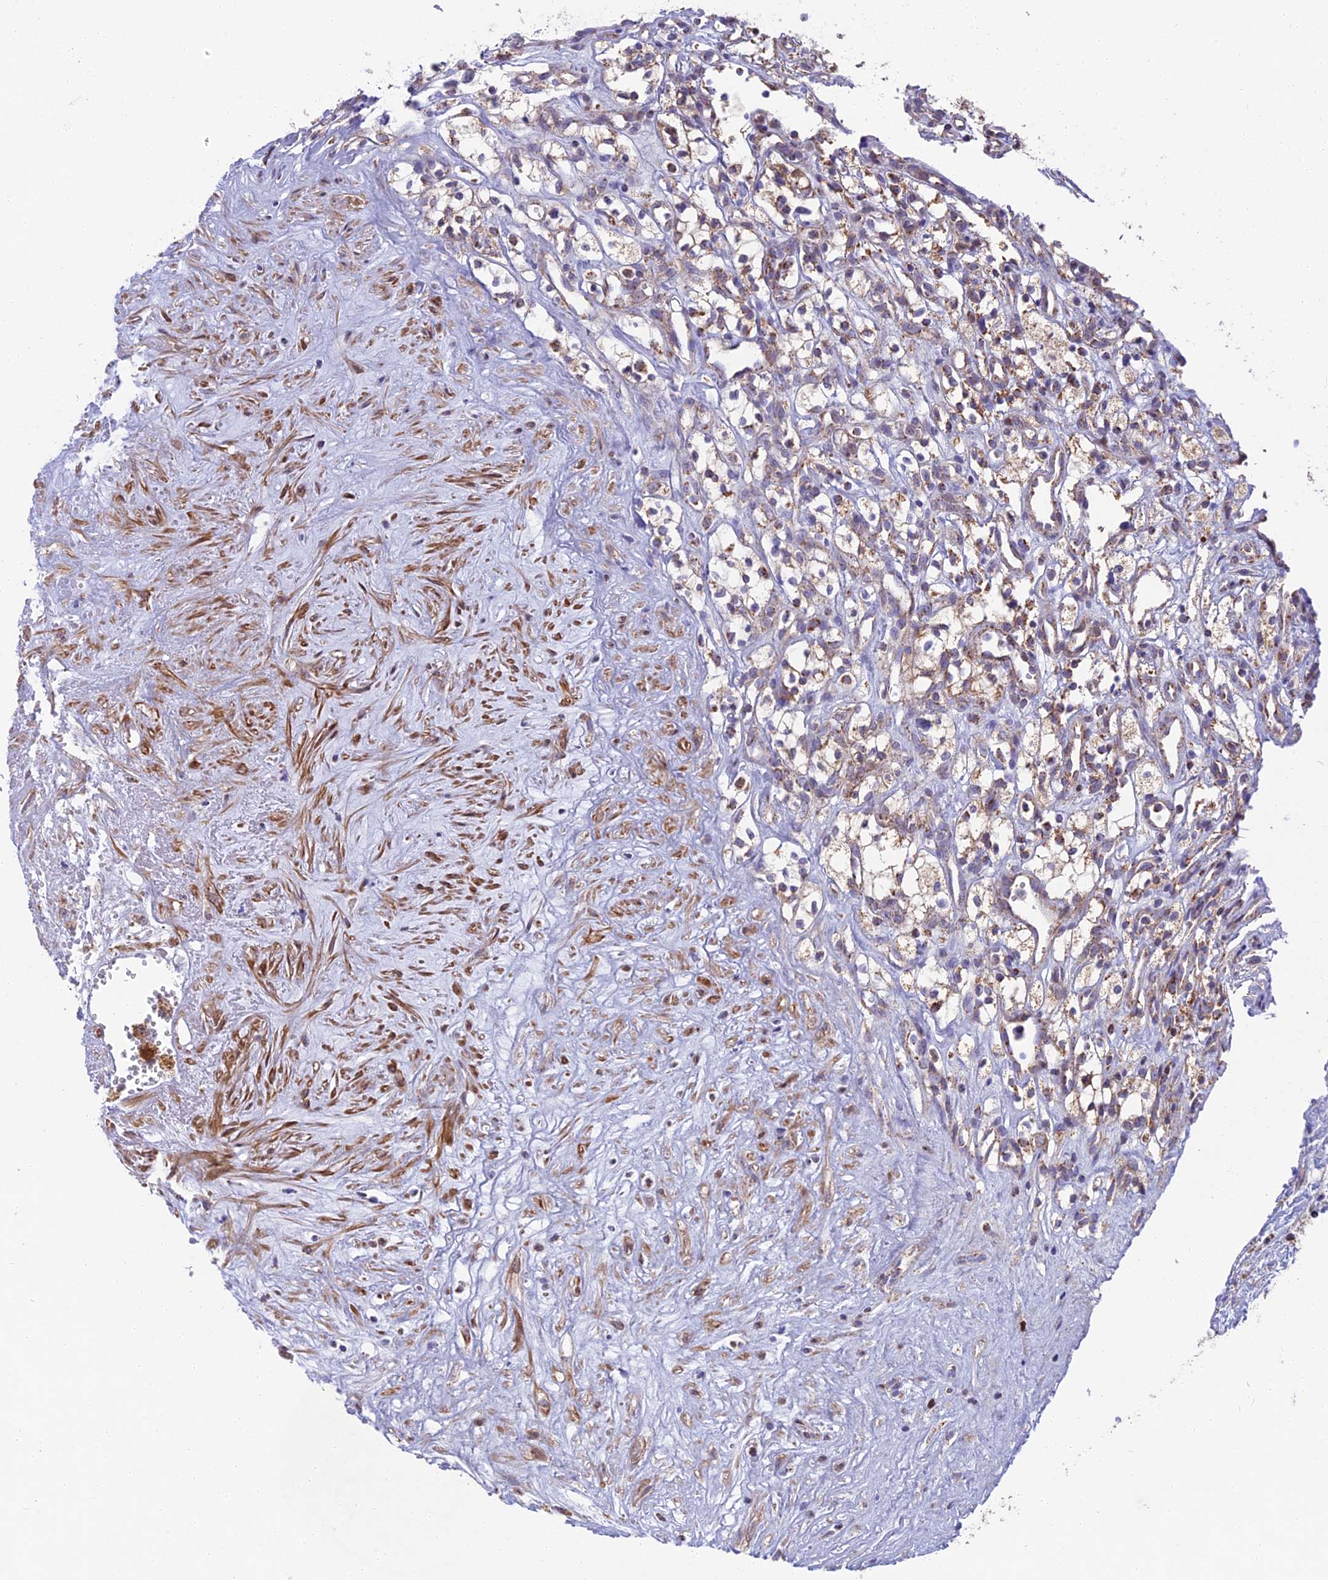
{"staining": {"intensity": "weak", "quantity": ">75%", "location": "cytoplasmic/membranous"}, "tissue": "renal cancer", "cell_type": "Tumor cells", "image_type": "cancer", "snomed": [{"axis": "morphology", "description": "Adenocarcinoma, NOS"}, {"axis": "topography", "description": "Kidney"}], "caption": "The immunohistochemical stain highlights weak cytoplasmic/membranous positivity in tumor cells of adenocarcinoma (renal) tissue.", "gene": "CS", "patient": {"sex": "male", "age": 59}}